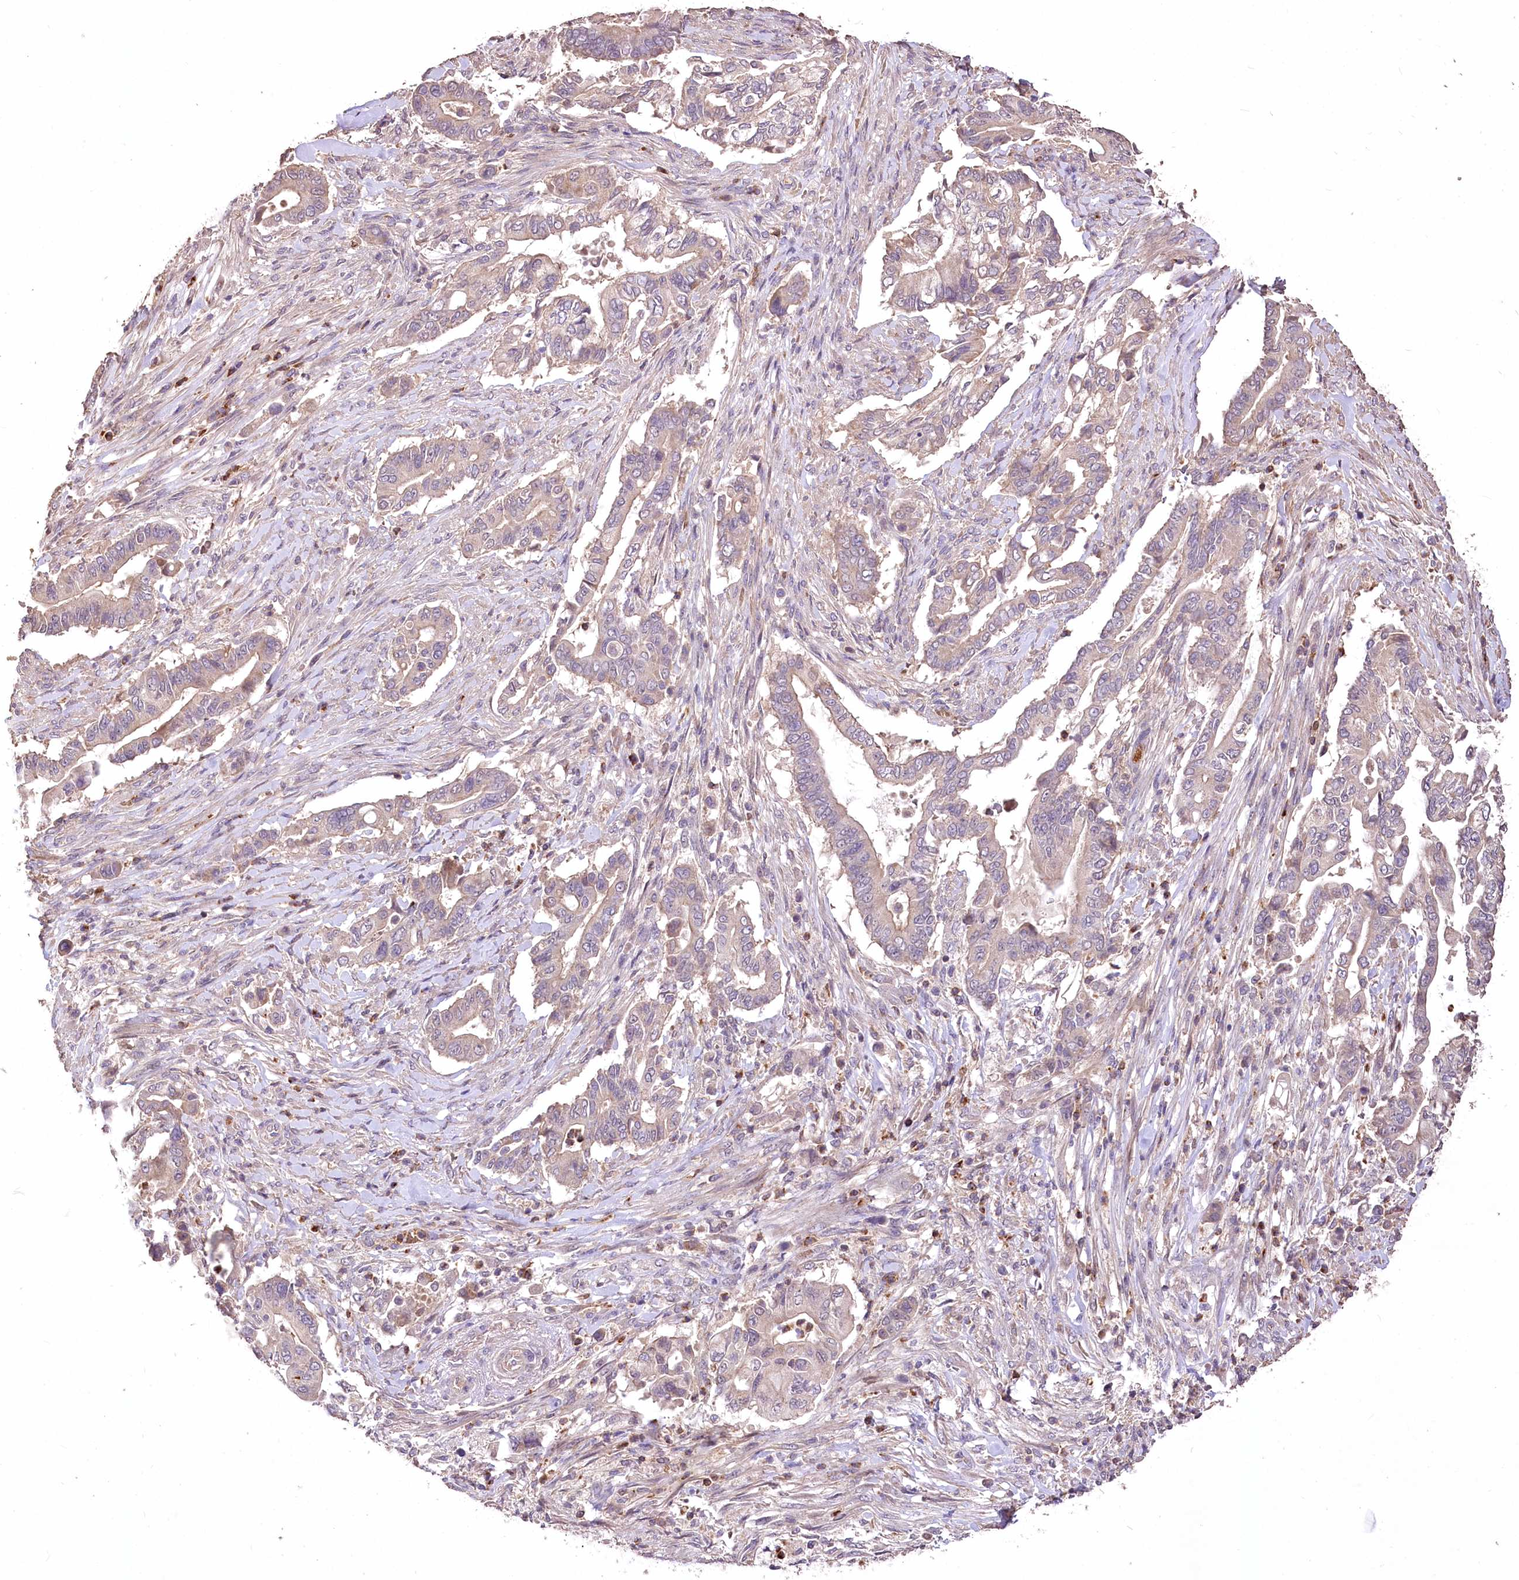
{"staining": {"intensity": "negative", "quantity": "none", "location": "none"}, "tissue": "pancreatic cancer", "cell_type": "Tumor cells", "image_type": "cancer", "snomed": [{"axis": "morphology", "description": "Adenocarcinoma, NOS"}, {"axis": "topography", "description": "Pancreas"}], "caption": "Tumor cells show no significant protein staining in pancreatic cancer (adenocarcinoma).", "gene": "SERGEF", "patient": {"sex": "male", "age": 68}}